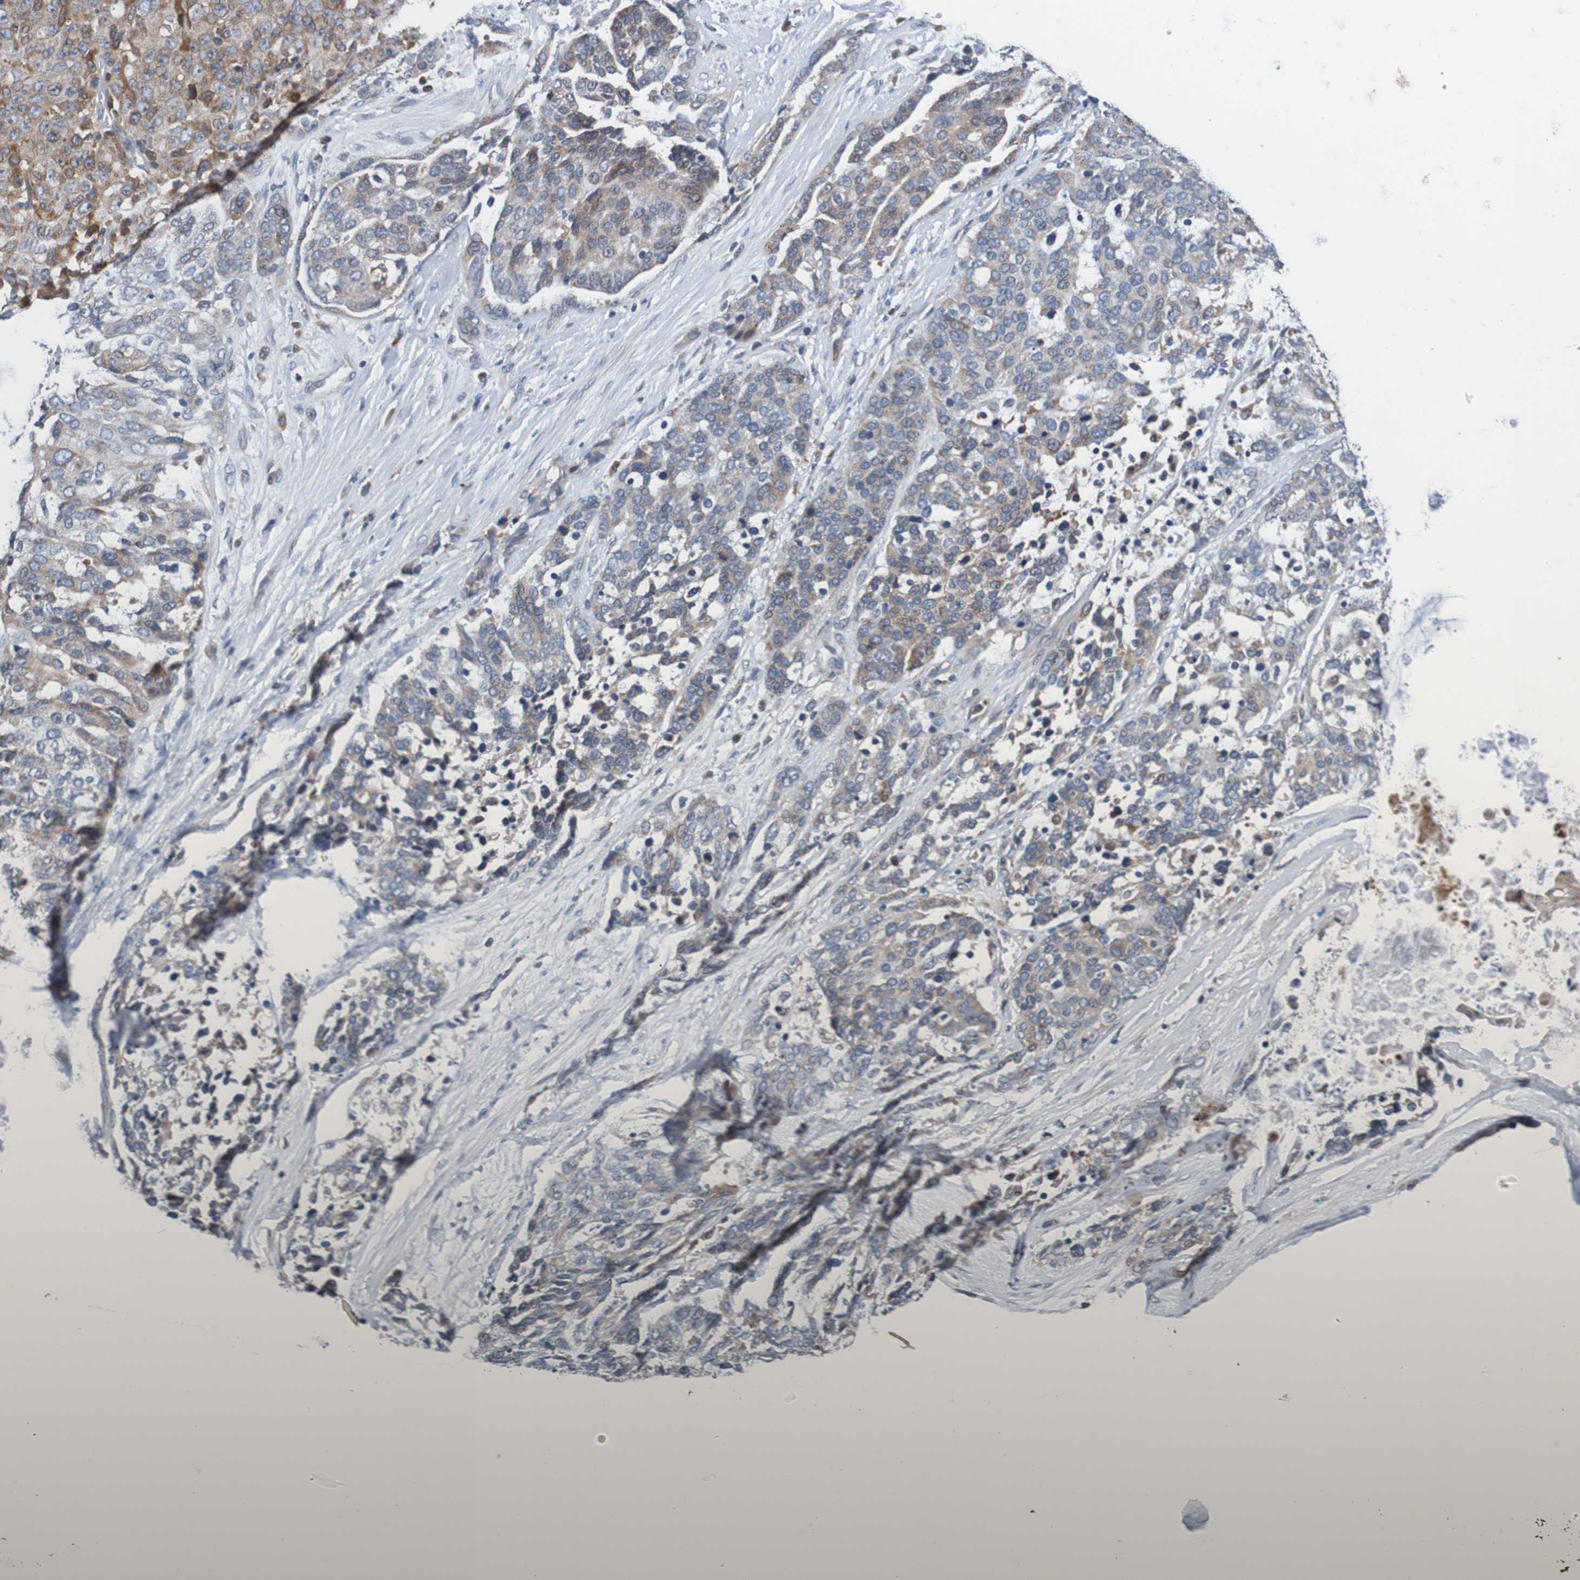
{"staining": {"intensity": "weak", "quantity": ">75%", "location": "cytoplasmic/membranous"}, "tissue": "ovarian cancer", "cell_type": "Tumor cells", "image_type": "cancer", "snomed": [{"axis": "morphology", "description": "Cystadenocarcinoma, serous, NOS"}, {"axis": "topography", "description": "Ovary"}], "caption": "The histopathology image reveals staining of serous cystadenocarcinoma (ovarian), revealing weak cytoplasmic/membranous protein staining (brown color) within tumor cells. The staining was performed using DAB (3,3'-diaminobenzidine), with brown indicating positive protein expression. Nuclei are stained blue with hematoxylin.", "gene": "FIBP", "patient": {"sex": "female", "age": 44}}